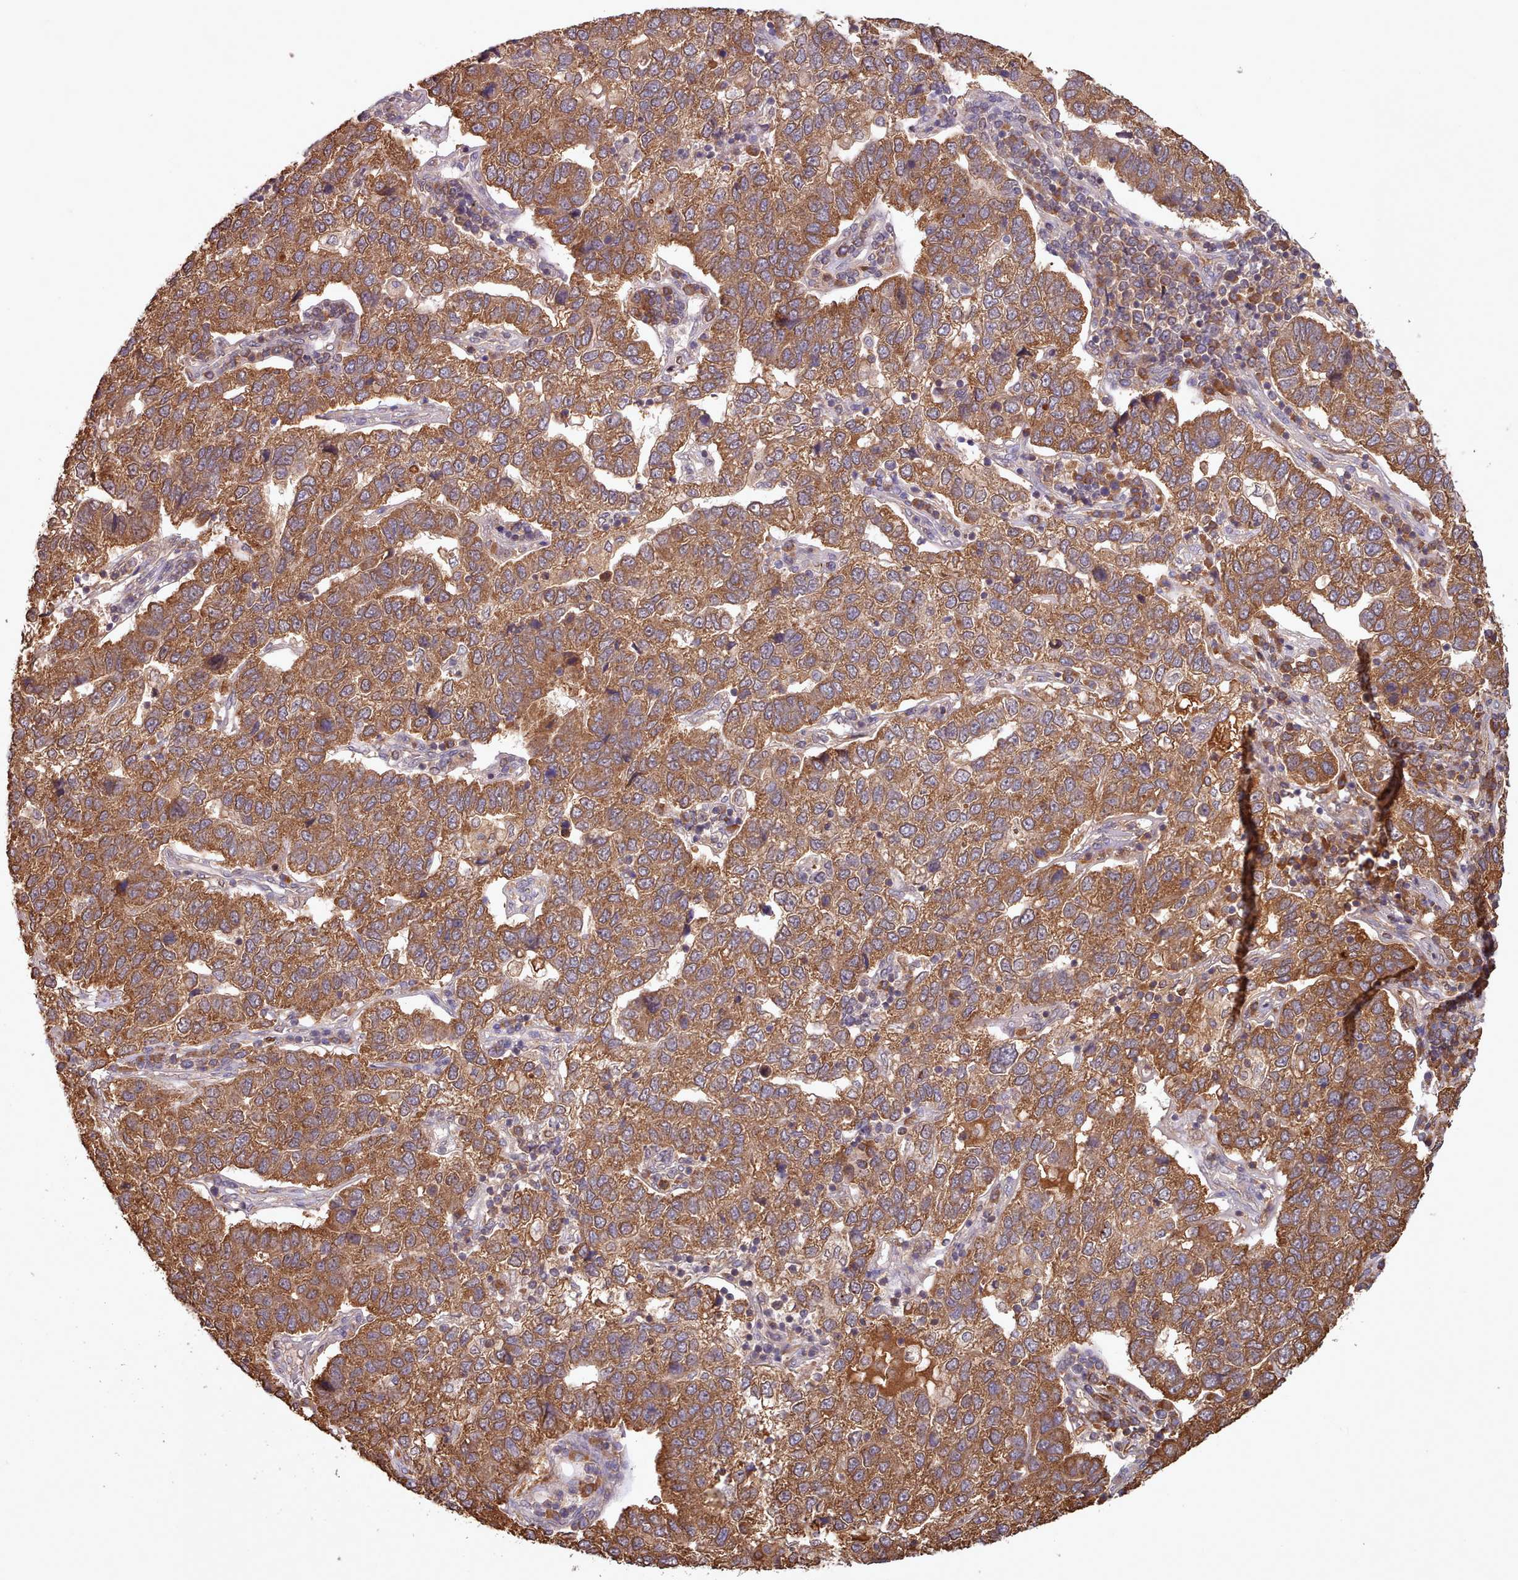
{"staining": {"intensity": "moderate", "quantity": ">75%", "location": "cytoplasmic/membranous"}, "tissue": "pancreatic cancer", "cell_type": "Tumor cells", "image_type": "cancer", "snomed": [{"axis": "morphology", "description": "Adenocarcinoma, NOS"}, {"axis": "topography", "description": "Pancreas"}], "caption": "A high-resolution histopathology image shows immunohistochemistry (IHC) staining of pancreatic cancer (adenocarcinoma), which demonstrates moderate cytoplasmic/membranous staining in approximately >75% of tumor cells. The staining was performed using DAB, with brown indicating positive protein expression. Nuclei are stained blue with hematoxylin.", "gene": "PIP4P1", "patient": {"sex": "female", "age": 61}}